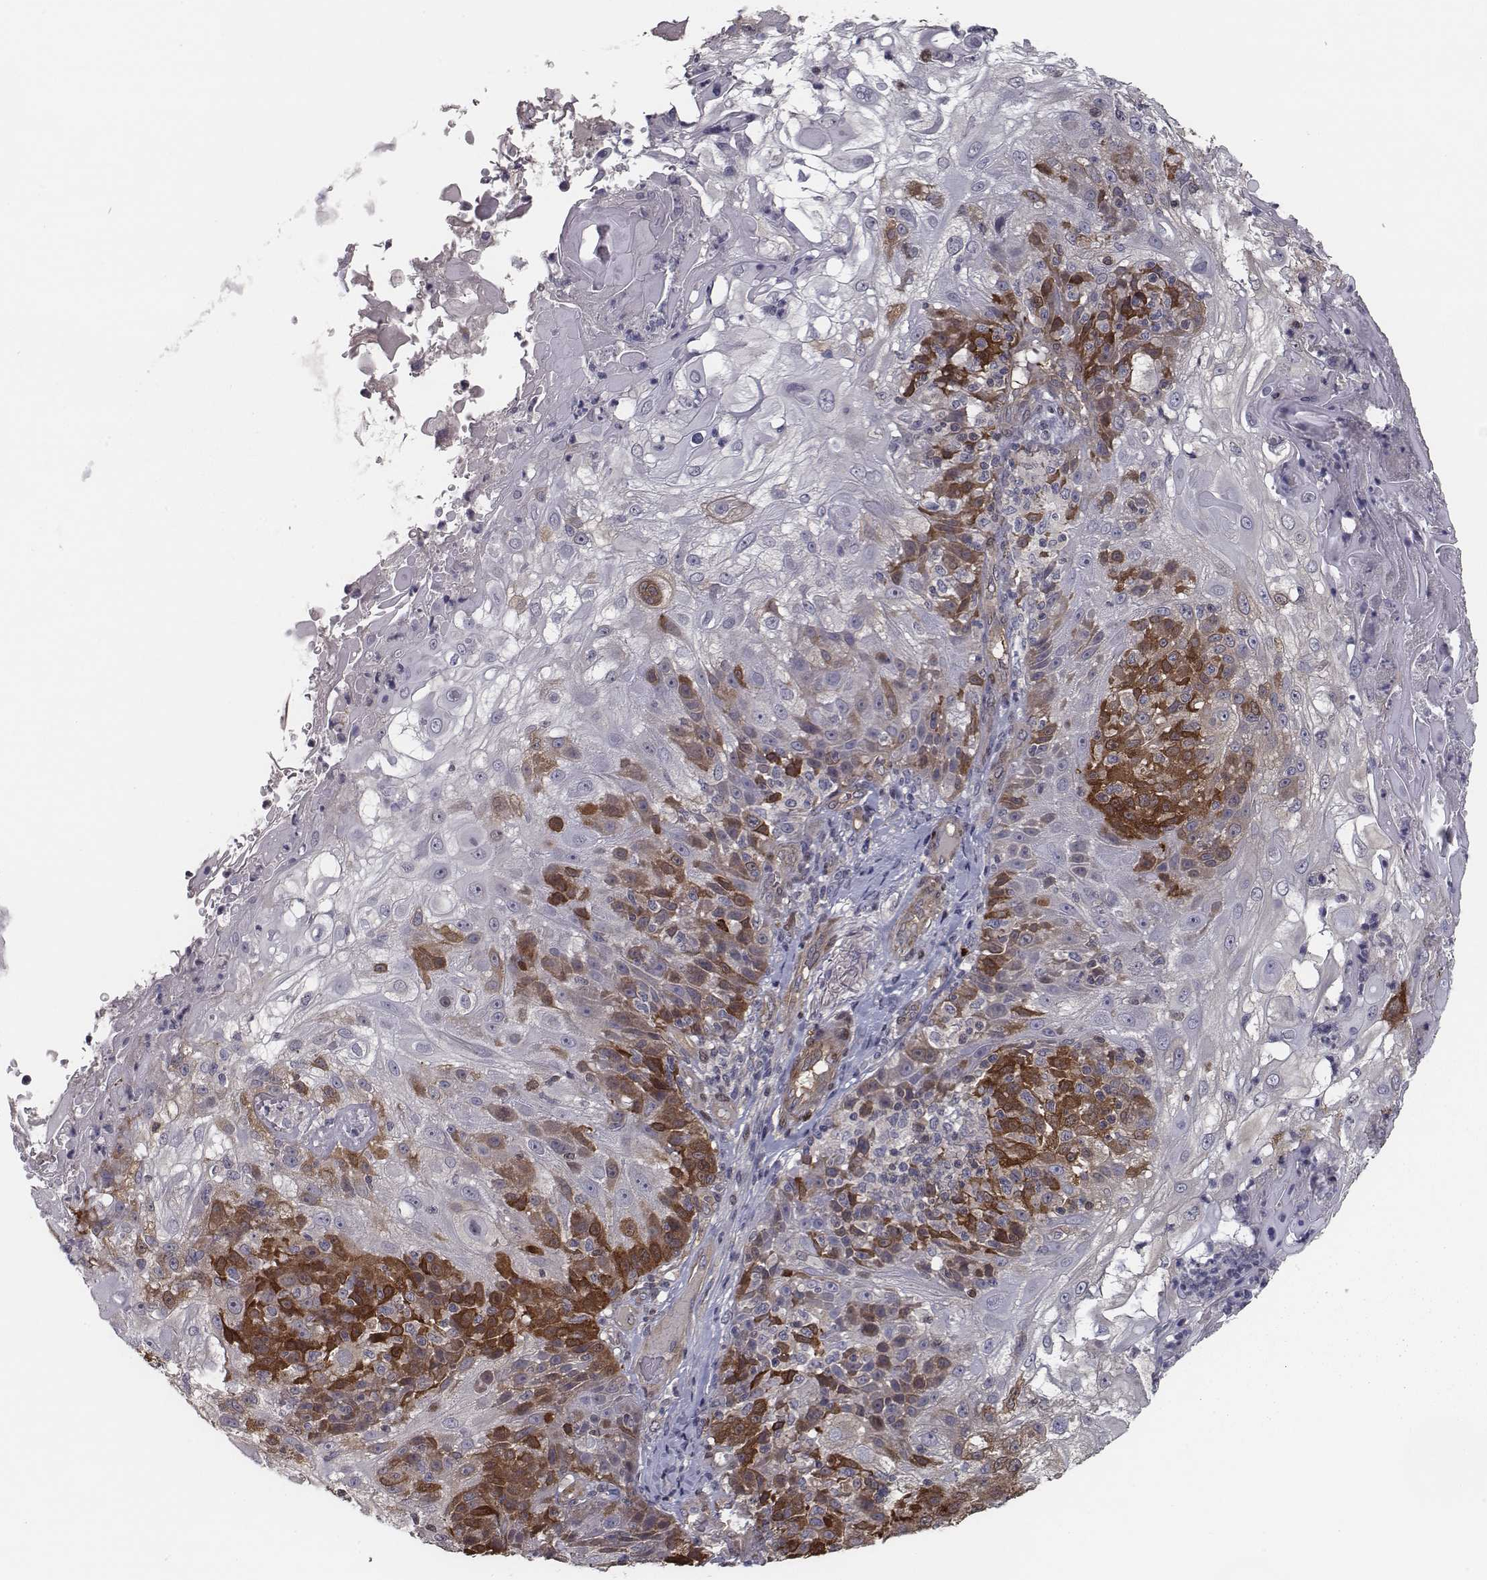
{"staining": {"intensity": "strong", "quantity": "<25%", "location": "cytoplasmic/membranous"}, "tissue": "skin cancer", "cell_type": "Tumor cells", "image_type": "cancer", "snomed": [{"axis": "morphology", "description": "Normal tissue, NOS"}, {"axis": "morphology", "description": "Squamous cell carcinoma, NOS"}, {"axis": "topography", "description": "Skin"}], "caption": "An immunohistochemistry (IHC) photomicrograph of tumor tissue is shown. Protein staining in brown shows strong cytoplasmic/membranous positivity in skin cancer (squamous cell carcinoma) within tumor cells.", "gene": "ISYNA1", "patient": {"sex": "female", "age": 83}}